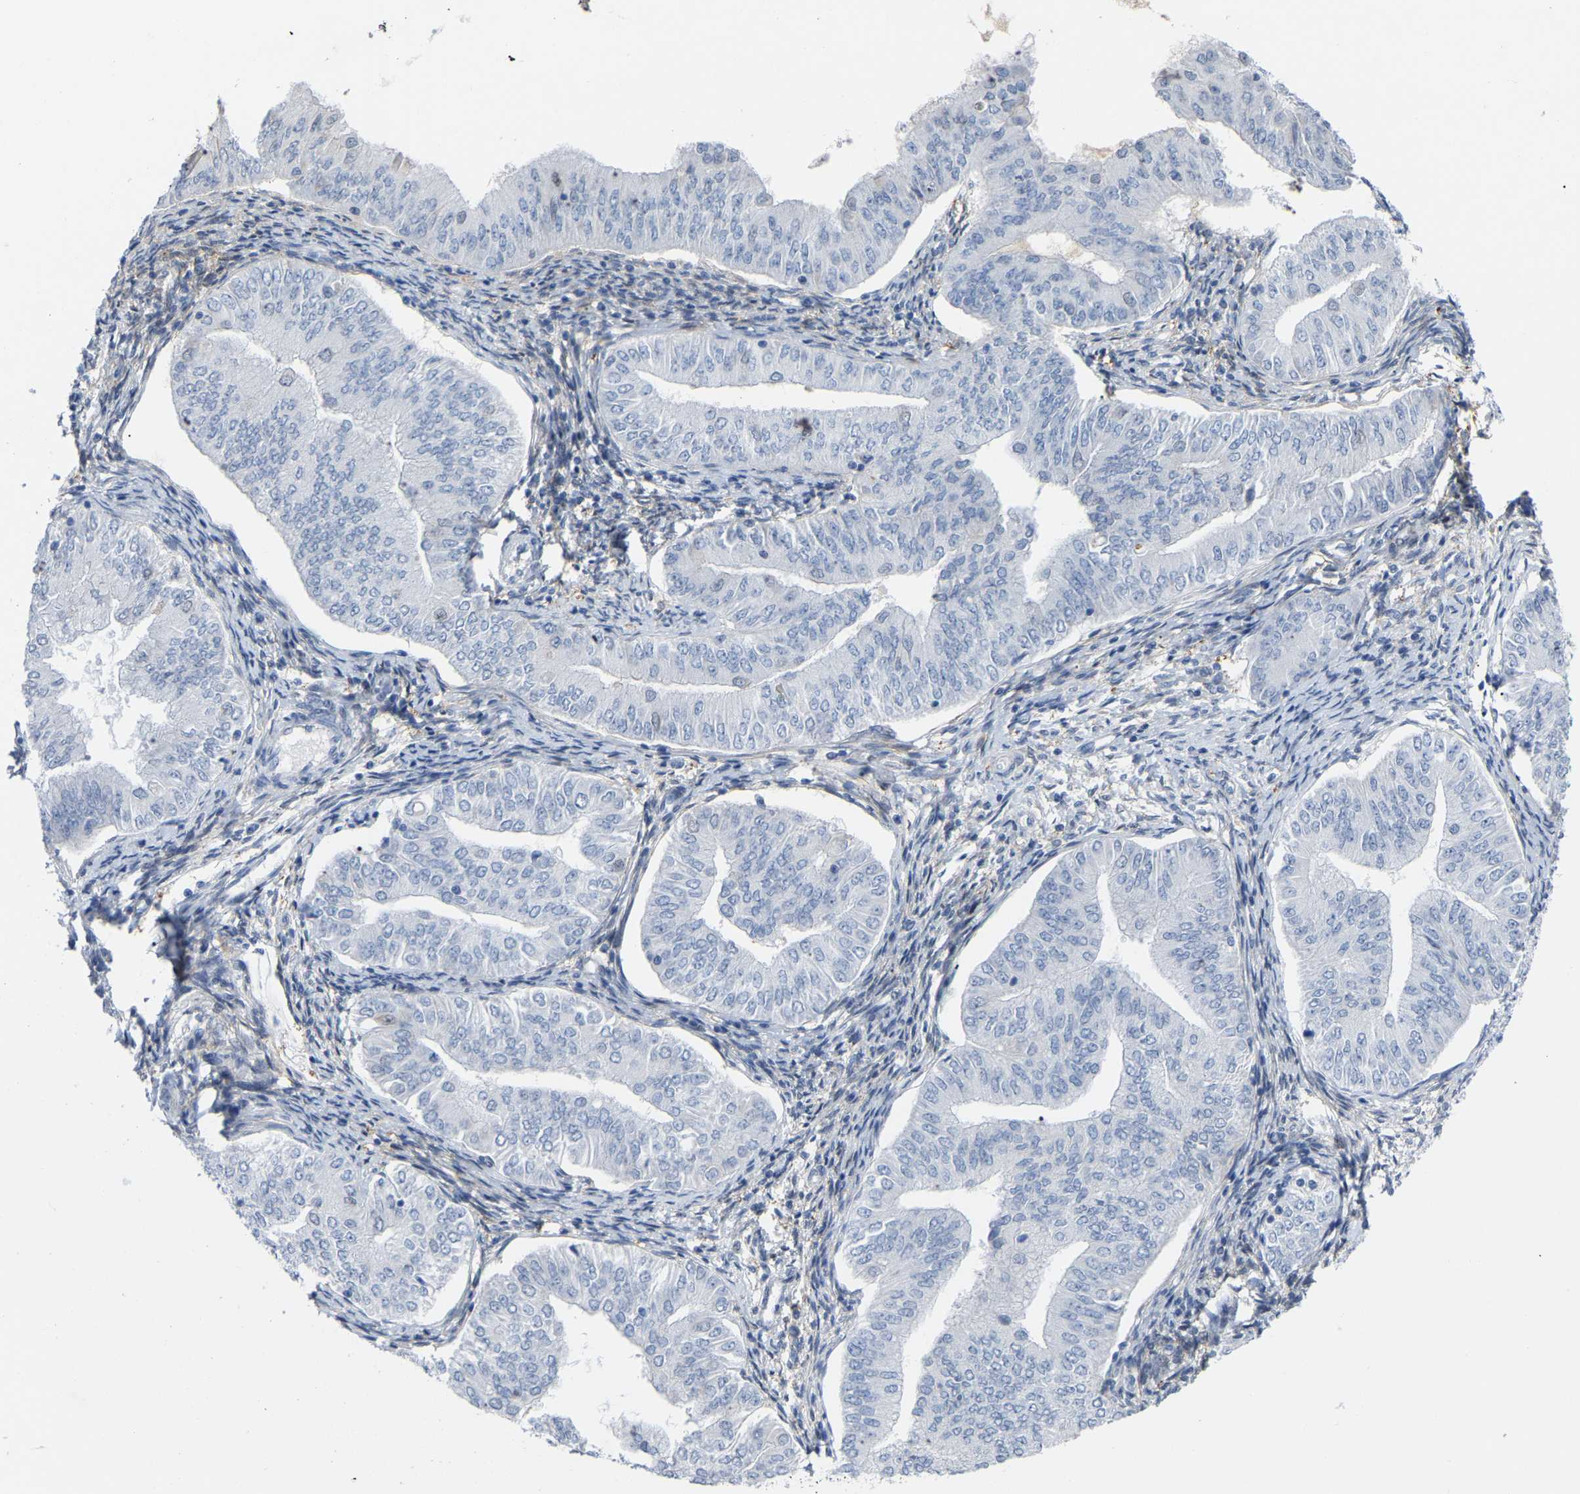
{"staining": {"intensity": "negative", "quantity": "none", "location": "none"}, "tissue": "endometrial cancer", "cell_type": "Tumor cells", "image_type": "cancer", "snomed": [{"axis": "morphology", "description": "Normal tissue, NOS"}, {"axis": "morphology", "description": "Adenocarcinoma, NOS"}, {"axis": "topography", "description": "Endometrium"}], "caption": "An image of human endometrial cancer (adenocarcinoma) is negative for staining in tumor cells.", "gene": "ABTB2", "patient": {"sex": "female", "age": 53}}